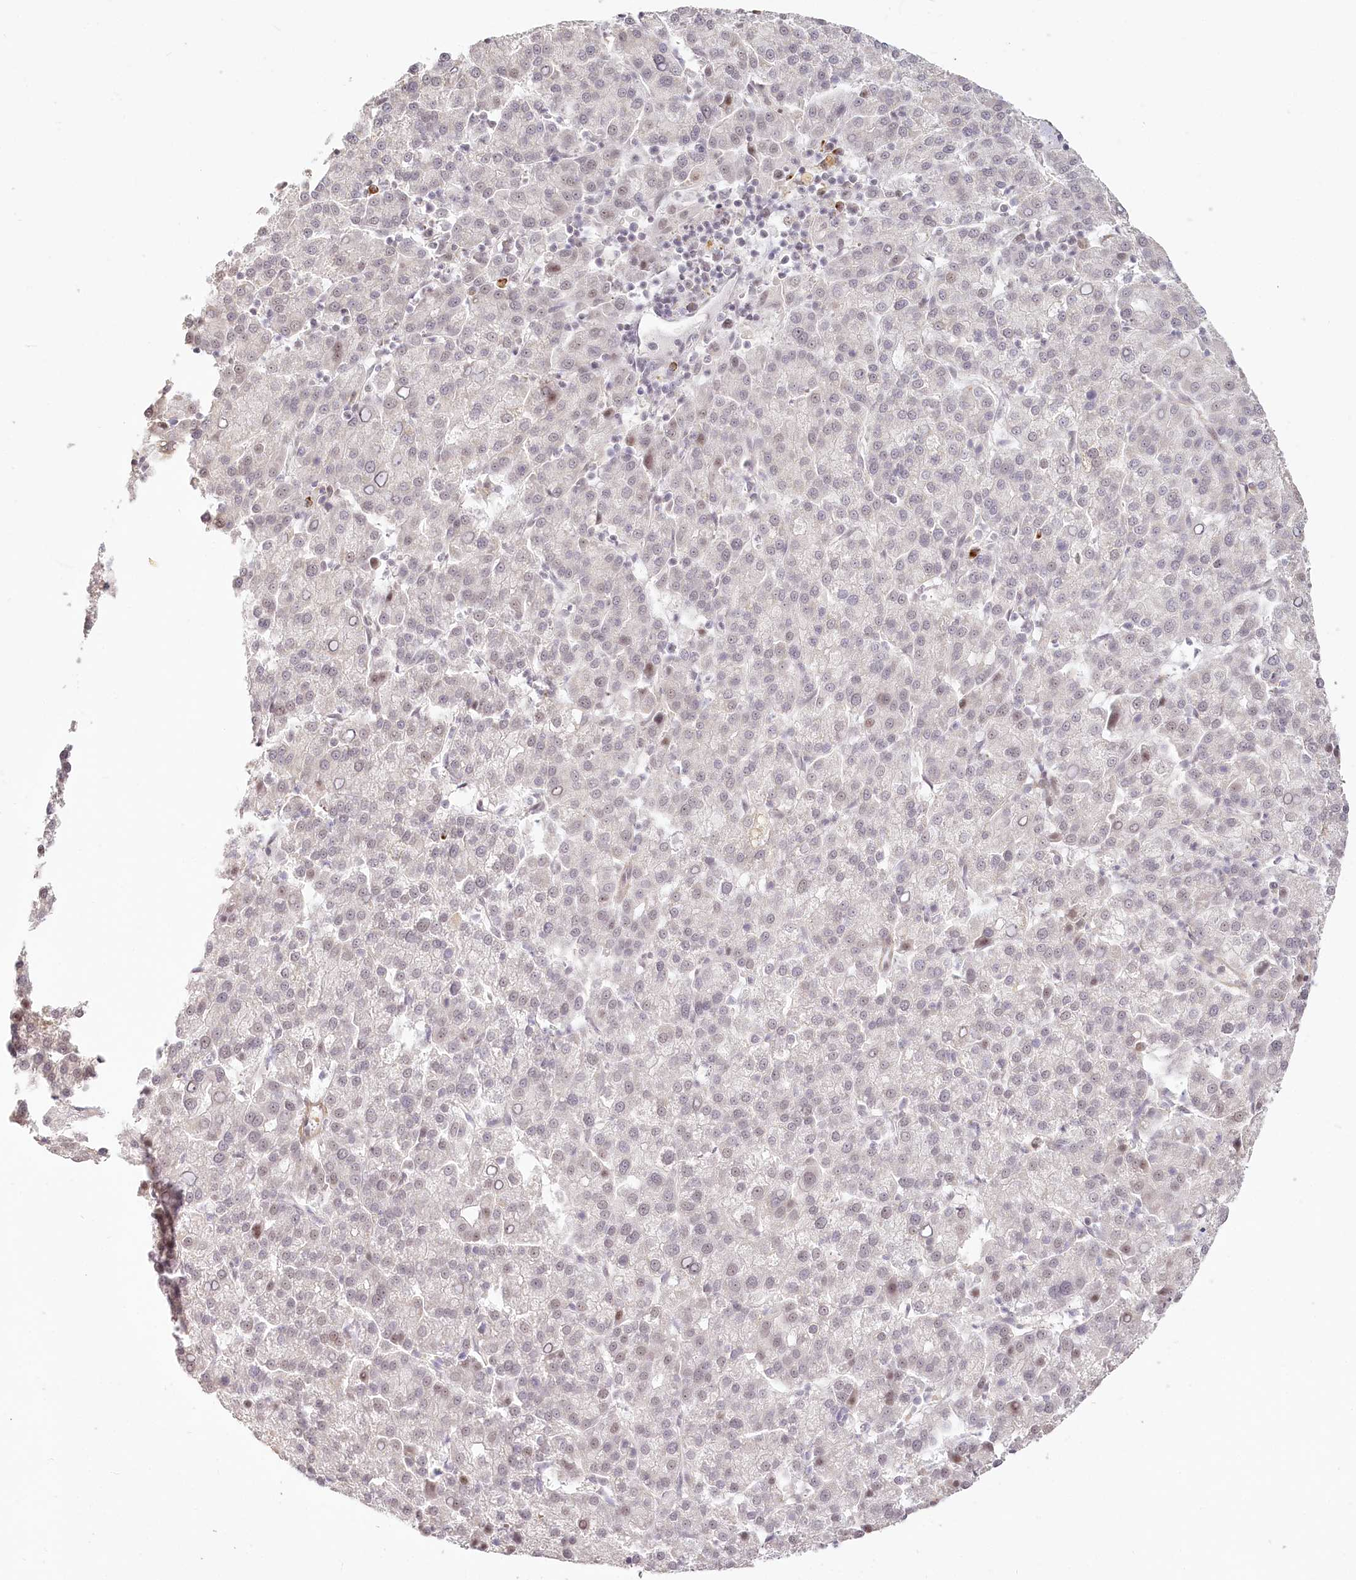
{"staining": {"intensity": "weak", "quantity": "<25%", "location": "nuclear"}, "tissue": "liver cancer", "cell_type": "Tumor cells", "image_type": "cancer", "snomed": [{"axis": "morphology", "description": "Carcinoma, Hepatocellular, NOS"}, {"axis": "topography", "description": "Liver"}], "caption": "DAB immunohistochemical staining of liver hepatocellular carcinoma reveals no significant staining in tumor cells. (DAB (3,3'-diaminobenzidine) immunohistochemistry, high magnification).", "gene": "EXOSC7", "patient": {"sex": "female", "age": 58}}